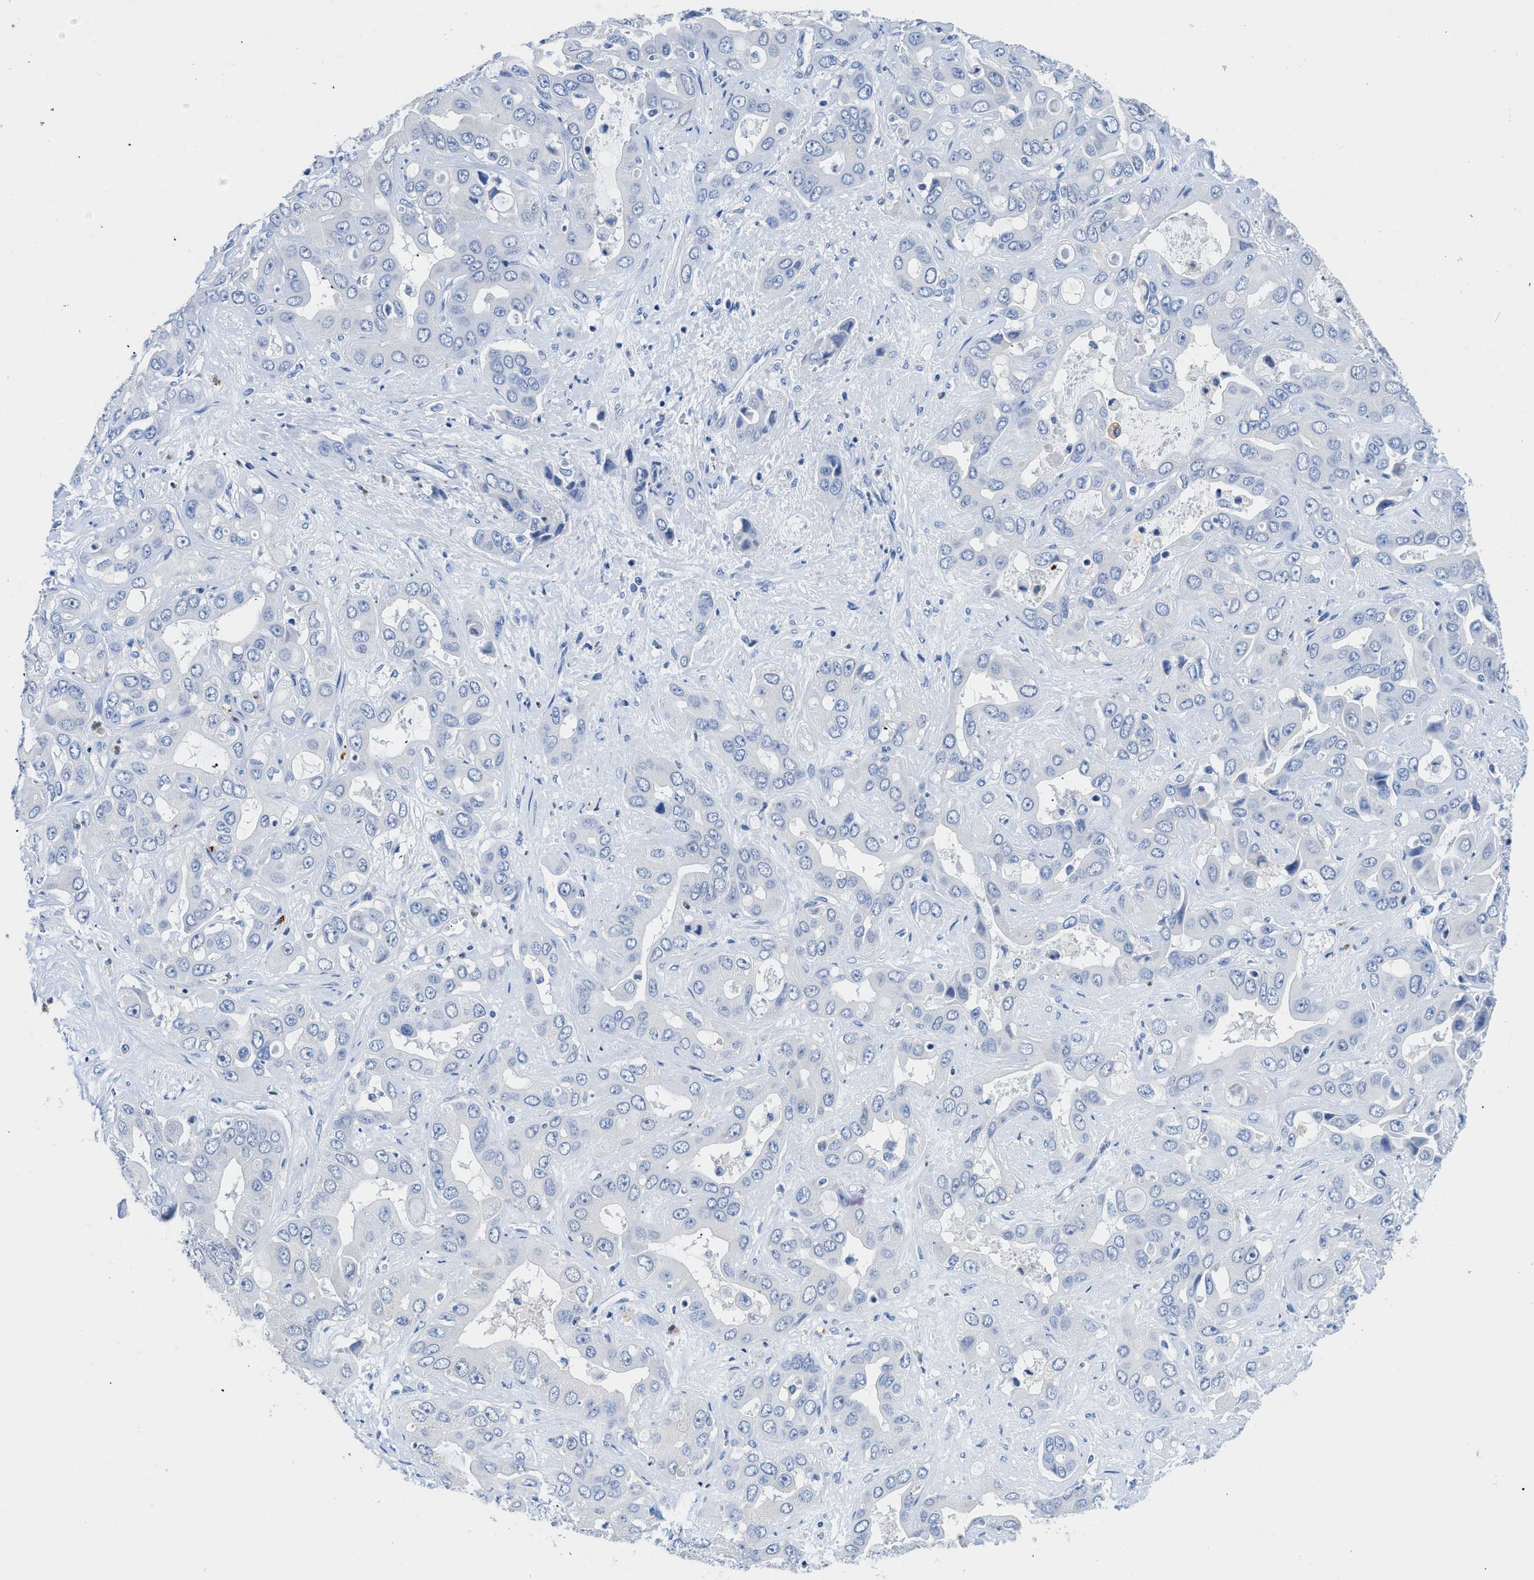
{"staining": {"intensity": "negative", "quantity": "none", "location": "none"}, "tissue": "liver cancer", "cell_type": "Tumor cells", "image_type": "cancer", "snomed": [{"axis": "morphology", "description": "Cholangiocarcinoma"}, {"axis": "topography", "description": "Liver"}], "caption": "DAB immunohistochemical staining of human liver cholangiocarcinoma displays no significant positivity in tumor cells.", "gene": "NEB", "patient": {"sex": "female", "age": 52}}